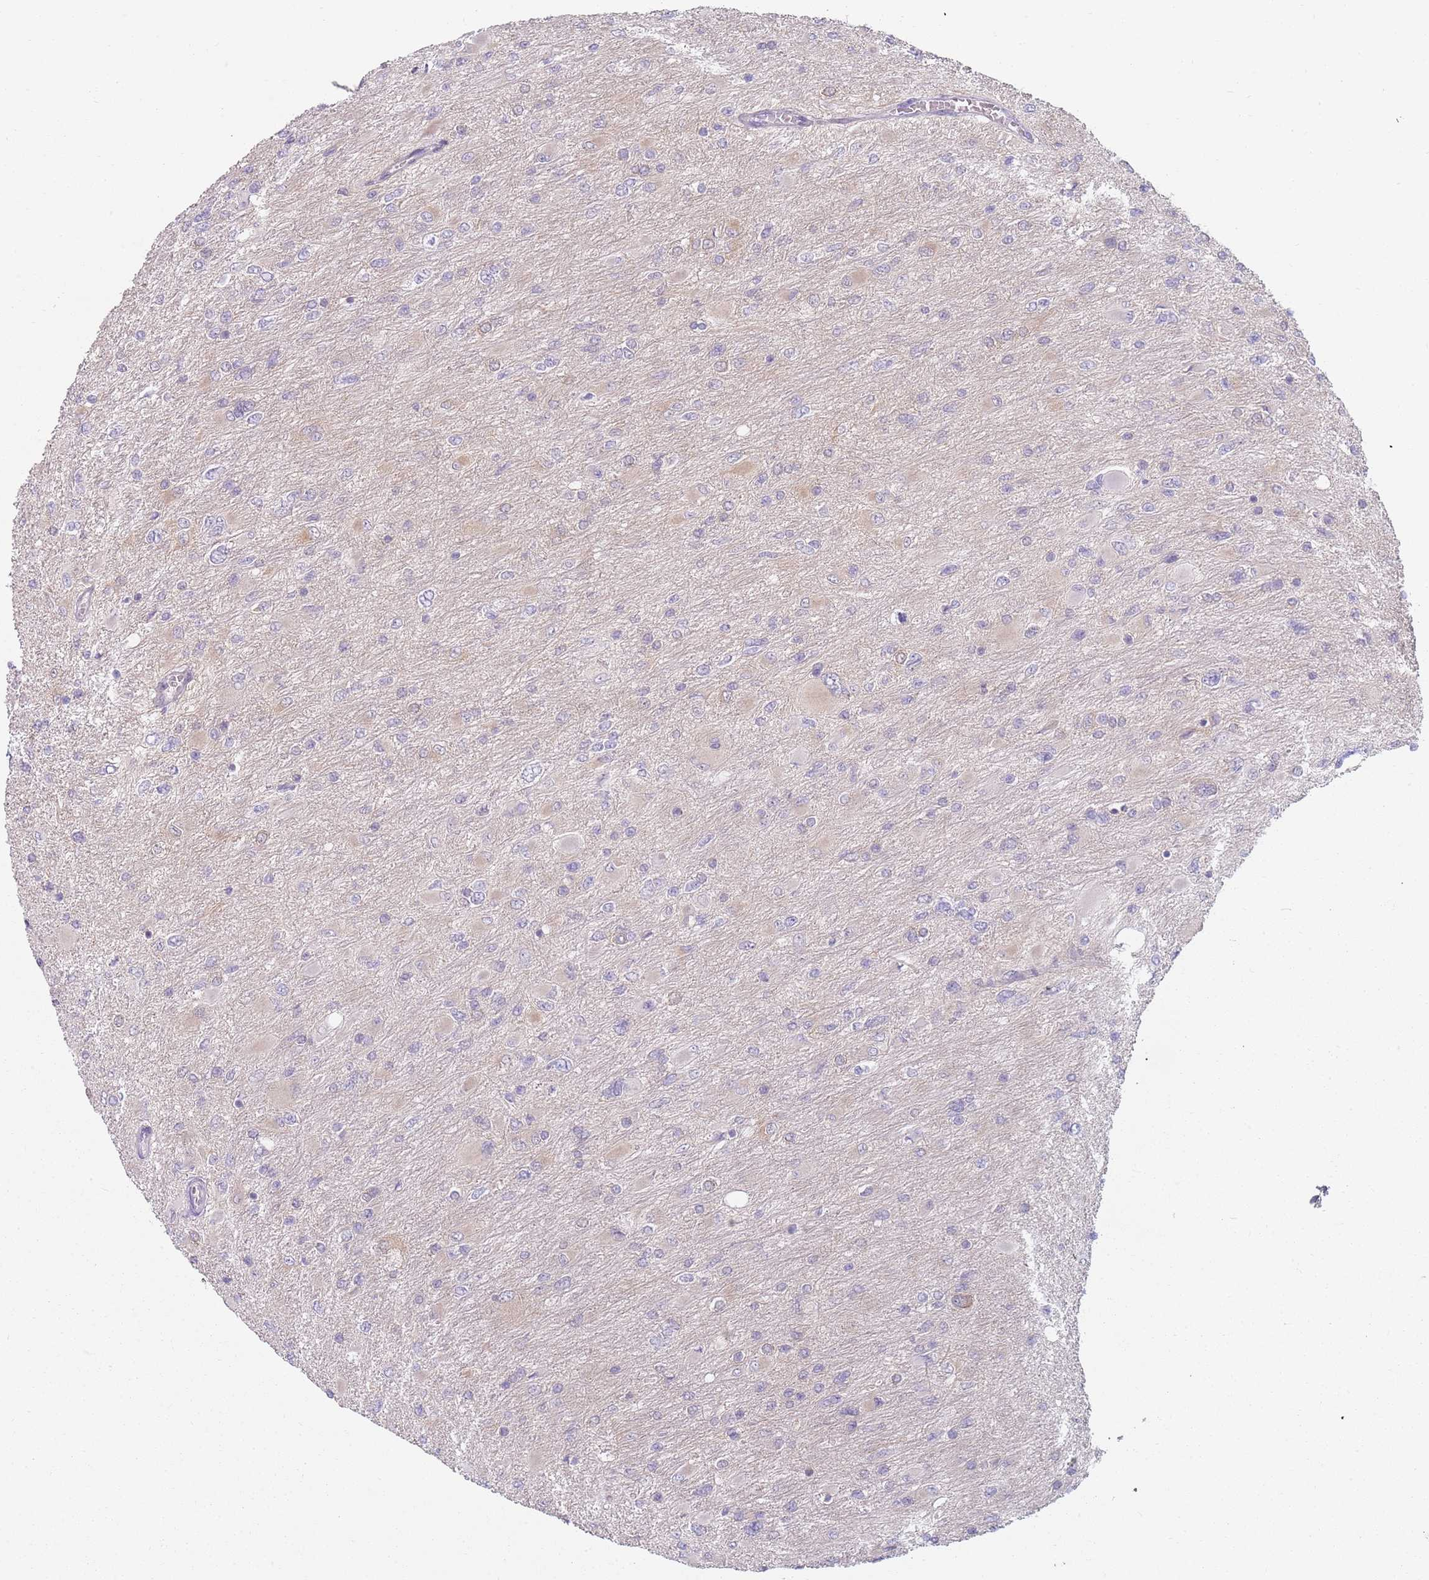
{"staining": {"intensity": "negative", "quantity": "none", "location": "none"}, "tissue": "glioma", "cell_type": "Tumor cells", "image_type": "cancer", "snomed": [{"axis": "morphology", "description": "Glioma, malignant, High grade"}, {"axis": "topography", "description": "Cerebral cortex"}], "caption": "Immunohistochemistry micrograph of neoplastic tissue: human glioma stained with DAB (3,3'-diaminobenzidine) exhibits no significant protein positivity in tumor cells.", "gene": "SLC26A6", "patient": {"sex": "female", "age": 36}}